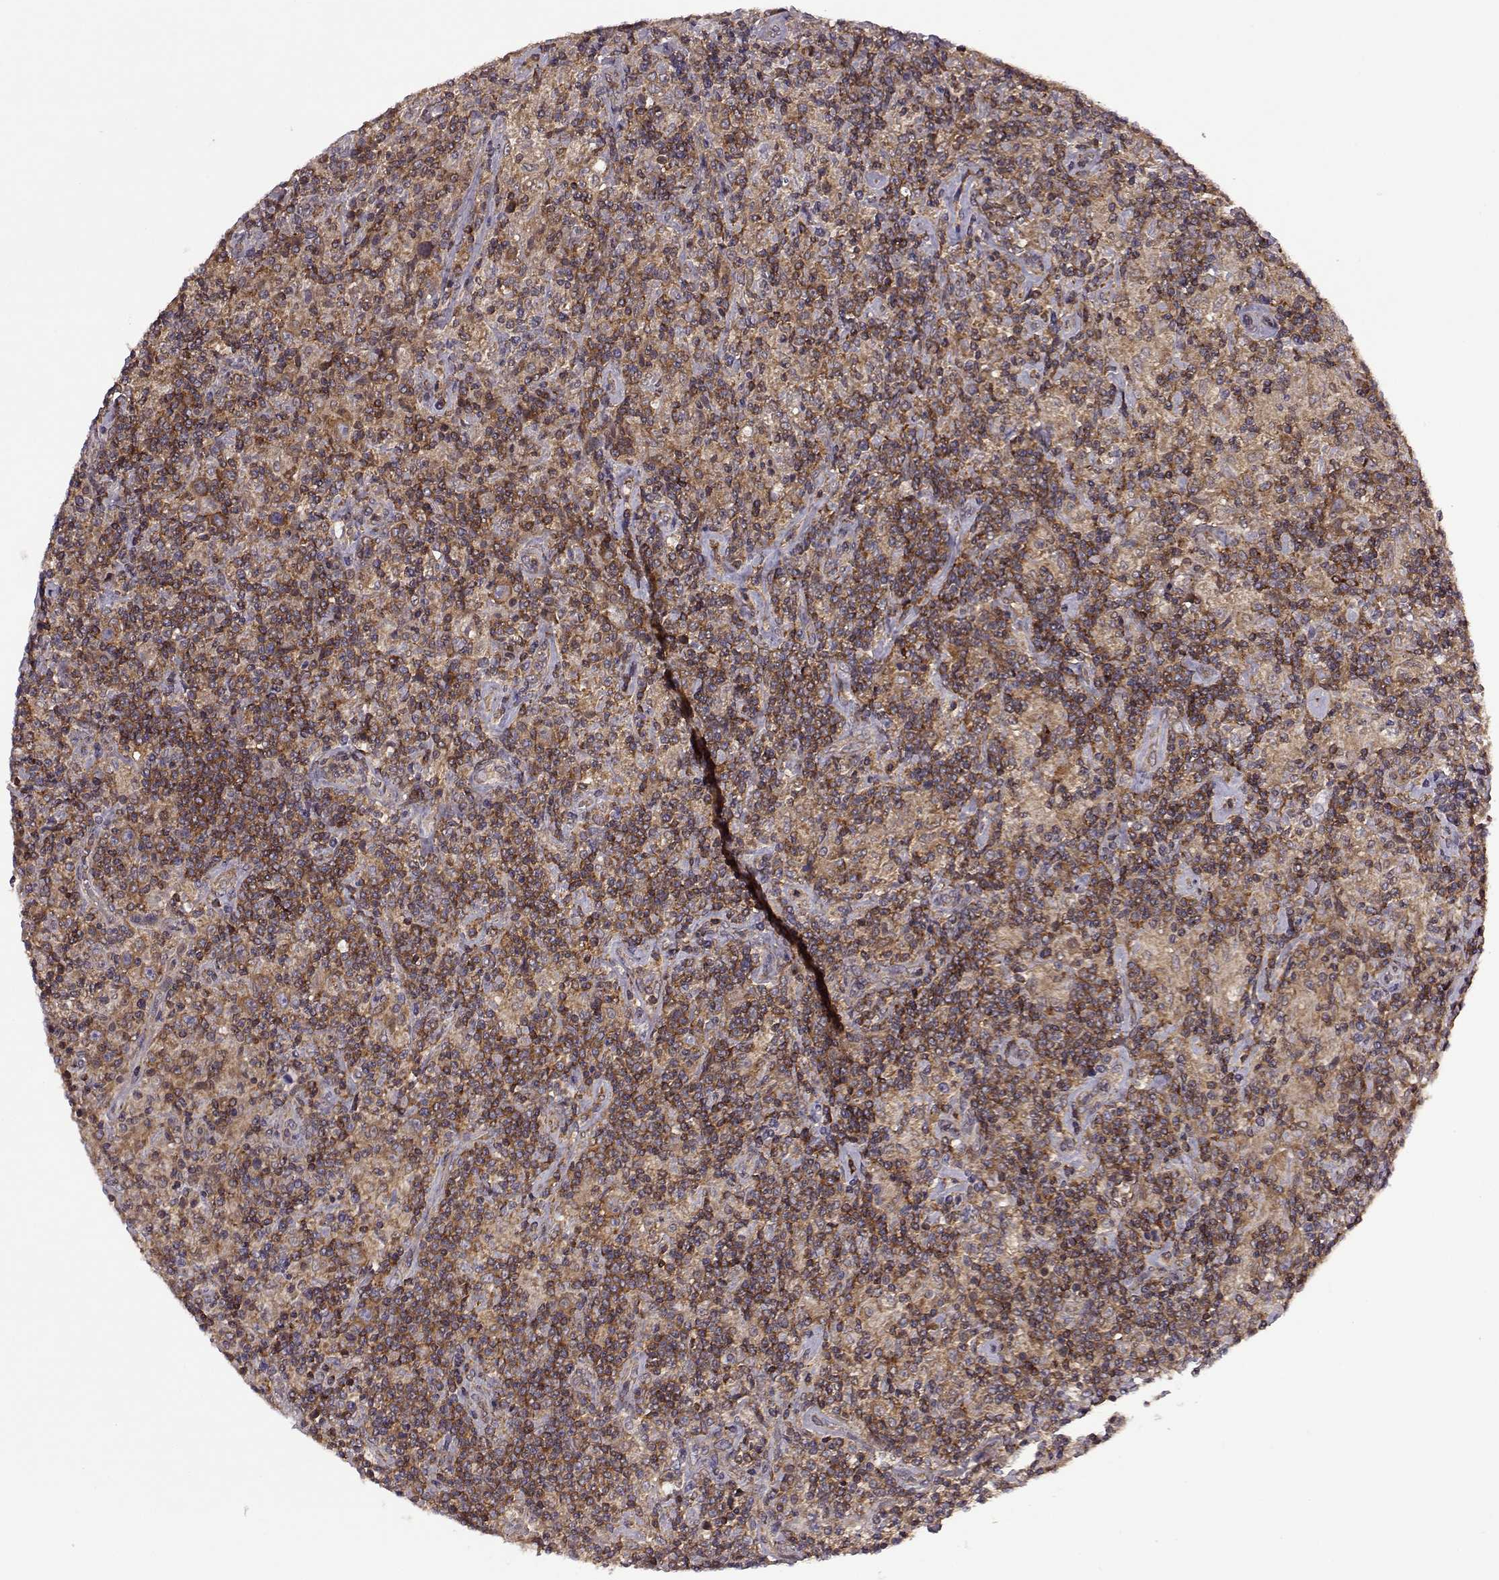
{"staining": {"intensity": "moderate", "quantity": ">75%", "location": "cytoplasmic/membranous"}, "tissue": "lymphoma", "cell_type": "Tumor cells", "image_type": "cancer", "snomed": [{"axis": "morphology", "description": "Hodgkin's disease, NOS"}, {"axis": "topography", "description": "Lymph node"}], "caption": "Immunohistochemistry of human lymphoma shows medium levels of moderate cytoplasmic/membranous positivity in approximately >75% of tumor cells.", "gene": "URI1", "patient": {"sex": "male", "age": 70}}